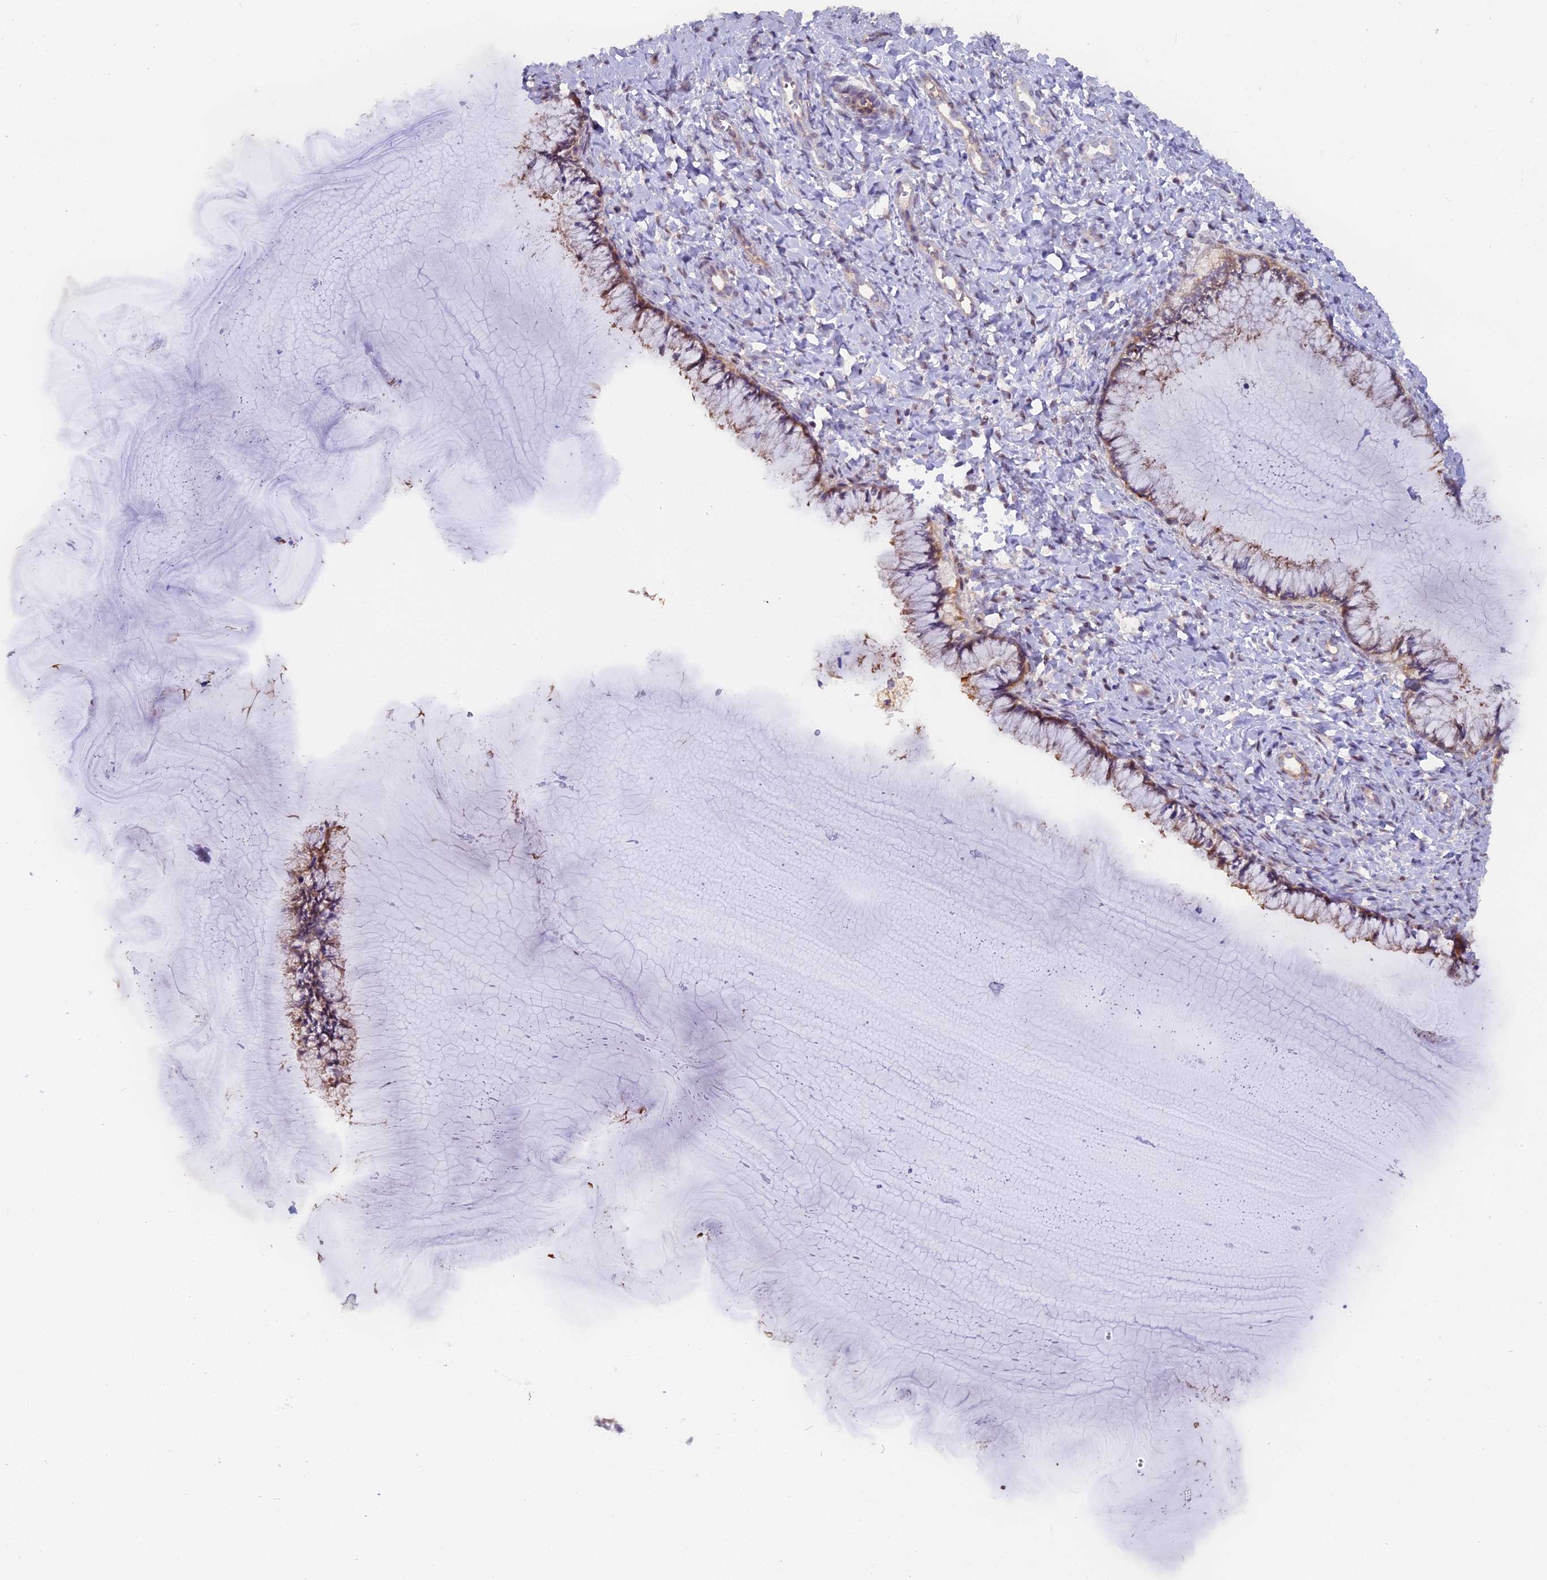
{"staining": {"intensity": "moderate", "quantity": "25%-75%", "location": "cytoplasmic/membranous"}, "tissue": "cervix", "cell_type": "Glandular cells", "image_type": "normal", "snomed": [{"axis": "morphology", "description": "Normal tissue, NOS"}, {"axis": "morphology", "description": "Adenocarcinoma, NOS"}, {"axis": "topography", "description": "Cervix"}], "caption": "DAB (3,3'-diaminobenzidine) immunohistochemical staining of unremarkable cervix displays moderate cytoplasmic/membranous protein staining in approximately 25%-75% of glandular cells.", "gene": "FAM118B", "patient": {"sex": "female", "age": 29}}